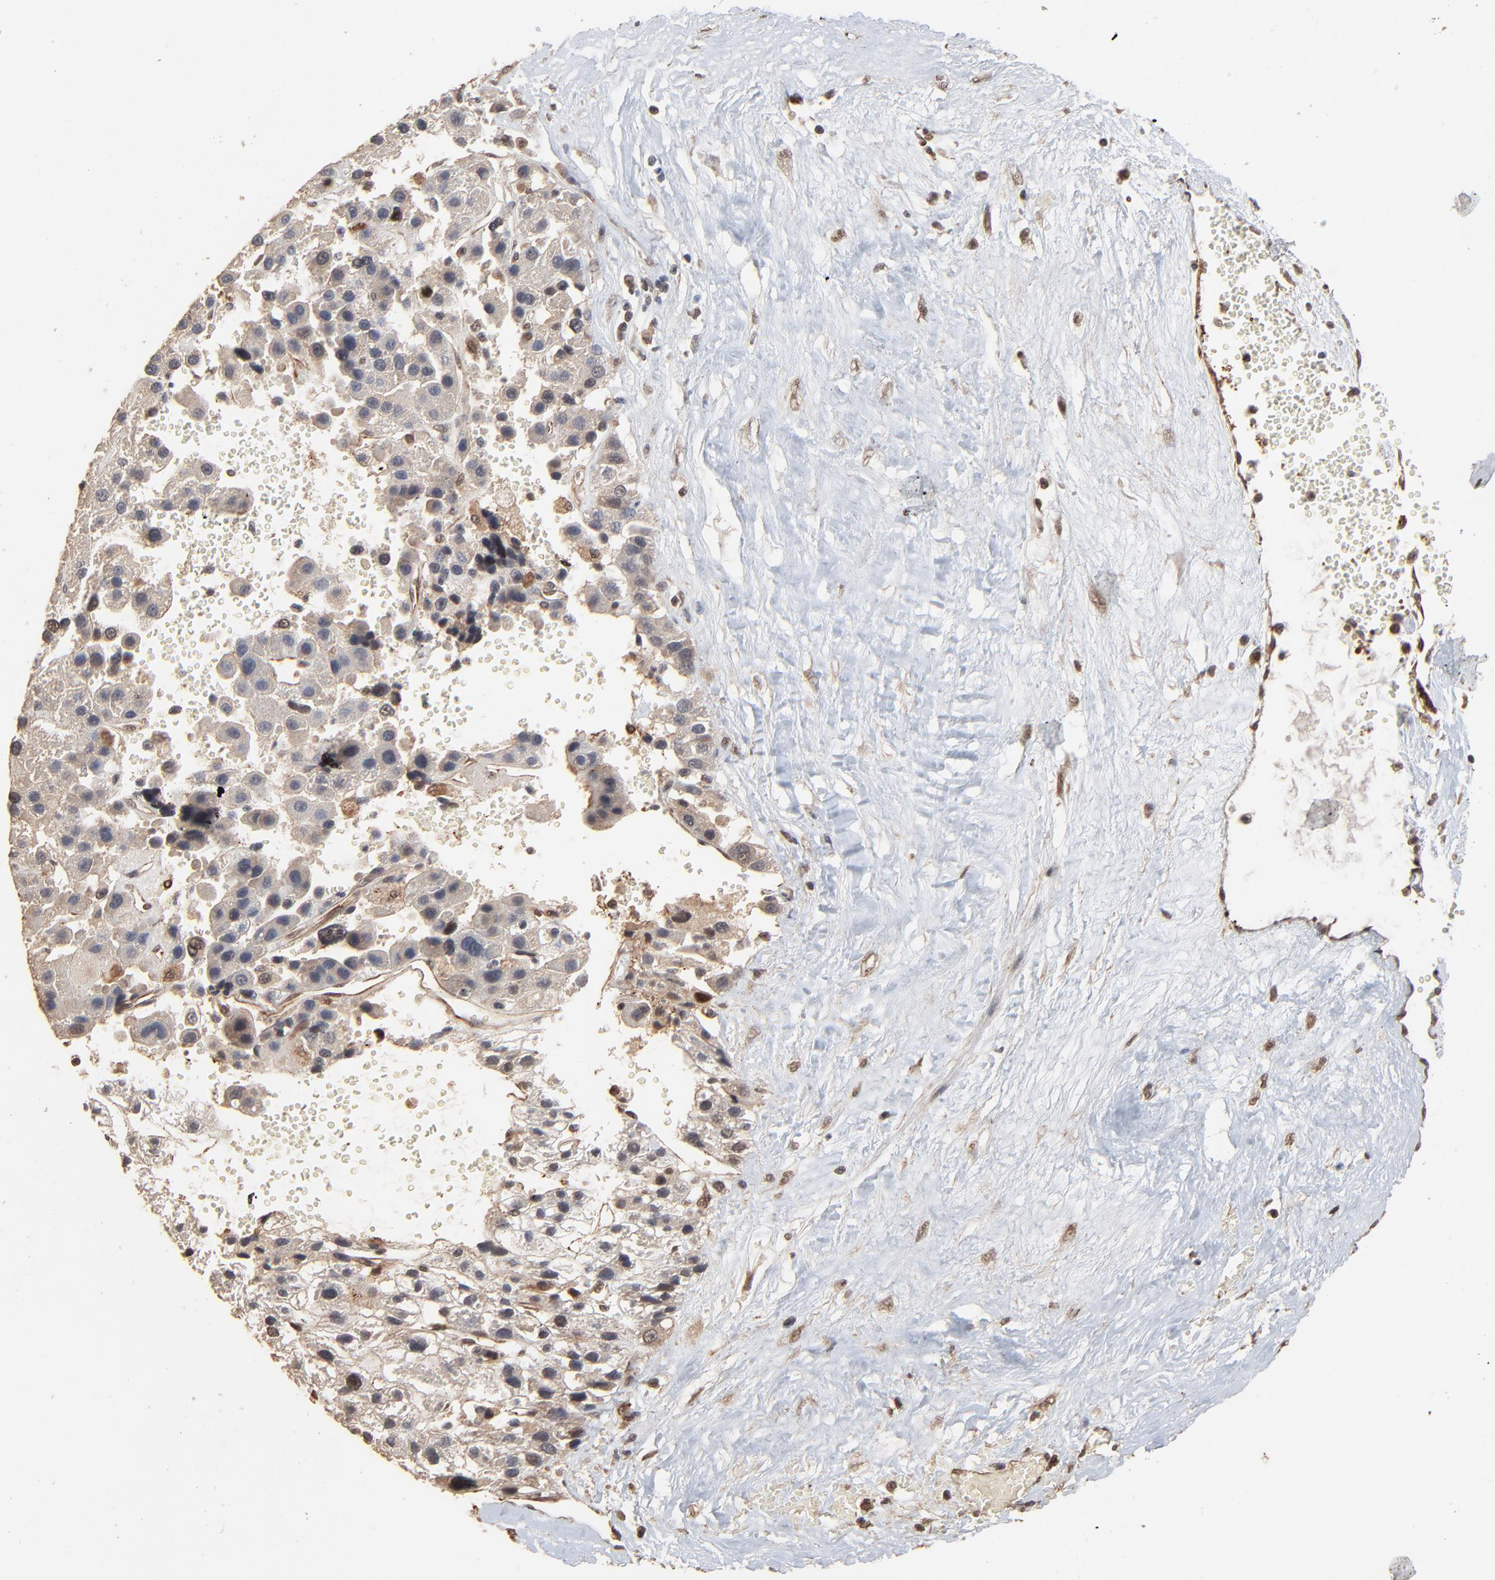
{"staining": {"intensity": "weak", "quantity": ">75%", "location": "cytoplasmic/membranous"}, "tissue": "liver cancer", "cell_type": "Tumor cells", "image_type": "cancer", "snomed": [{"axis": "morphology", "description": "Carcinoma, Hepatocellular, NOS"}, {"axis": "topography", "description": "Liver"}], "caption": "Tumor cells show low levels of weak cytoplasmic/membranous expression in approximately >75% of cells in liver cancer.", "gene": "FAM227A", "patient": {"sex": "female", "age": 85}}